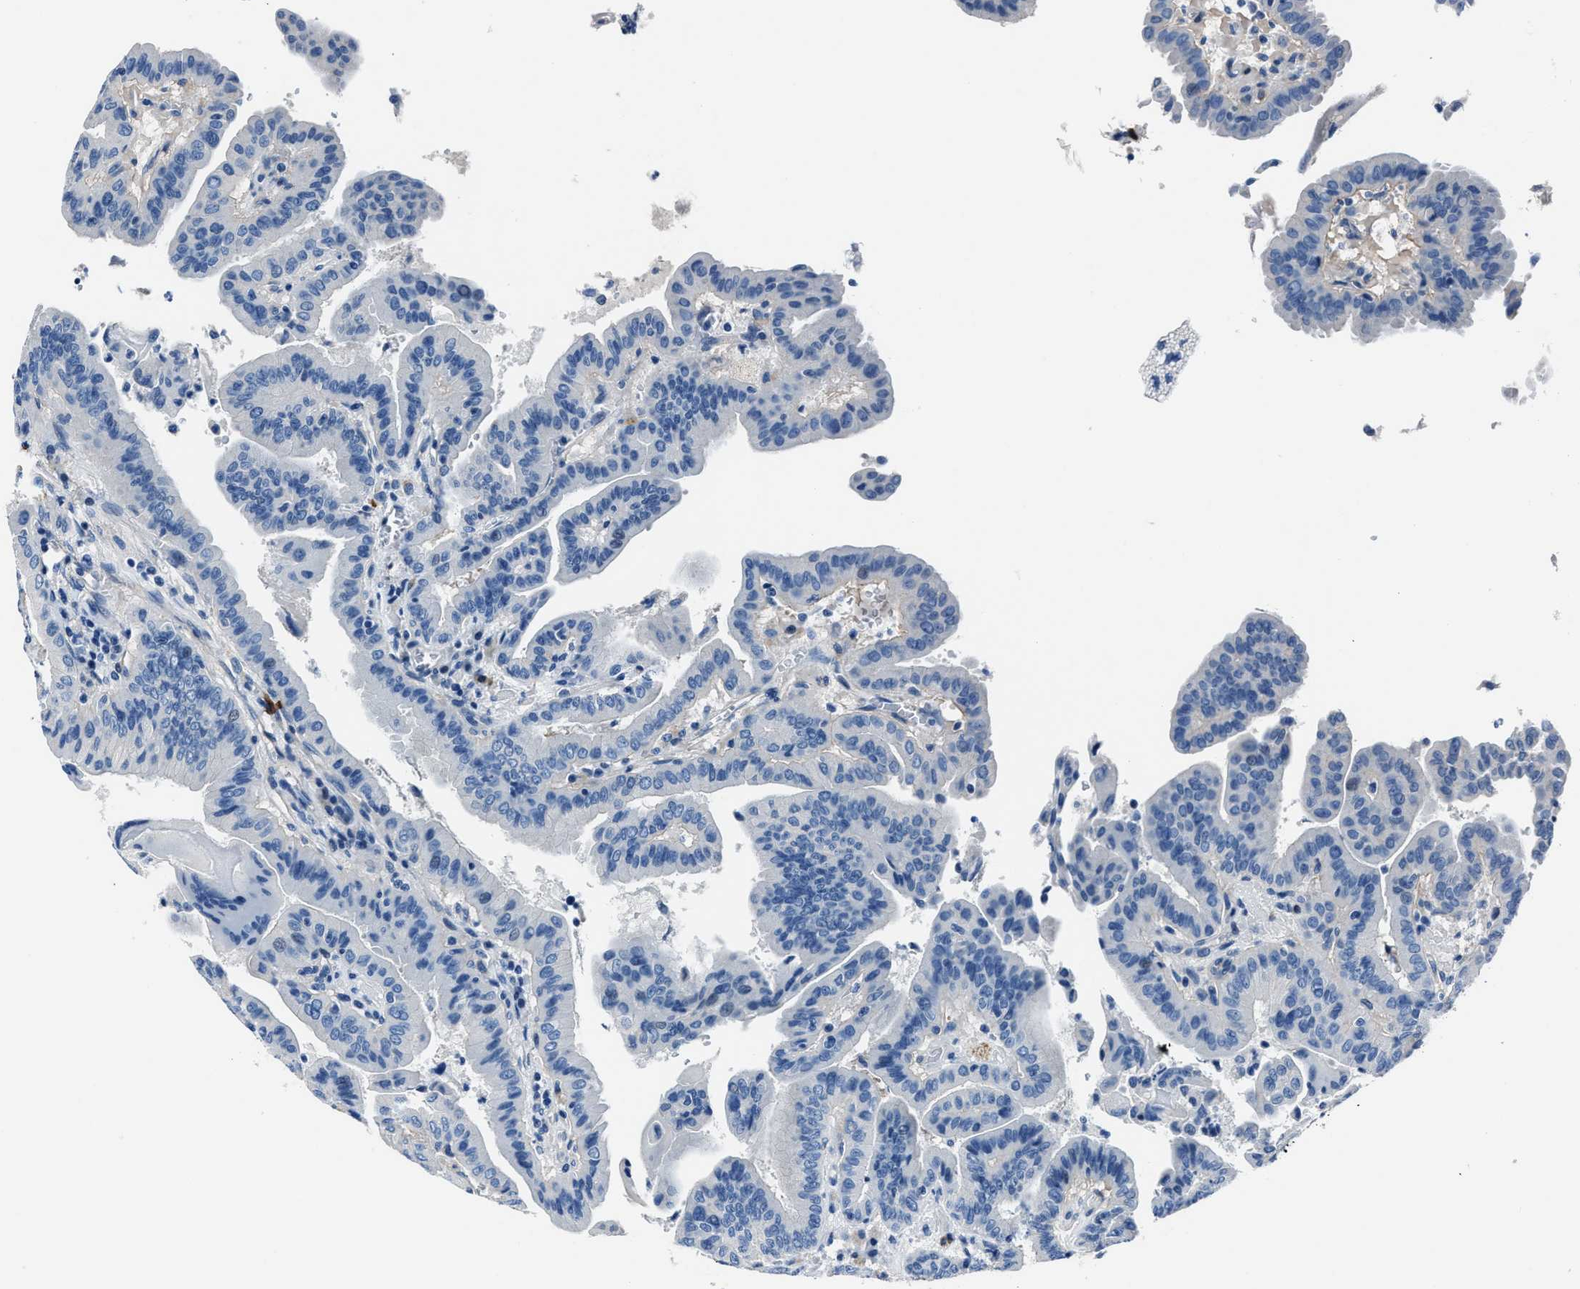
{"staining": {"intensity": "negative", "quantity": "none", "location": "none"}, "tissue": "thyroid cancer", "cell_type": "Tumor cells", "image_type": "cancer", "snomed": [{"axis": "morphology", "description": "Papillary adenocarcinoma, NOS"}, {"axis": "topography", "description": "Thyroid gland"}], "caption": "The histopathology image displays no staining of tumor cells in thyroid cancer (papillary adenocarcinoma).", "gene": "NACAD", "patient": {"sex": "male", "age": 33}}